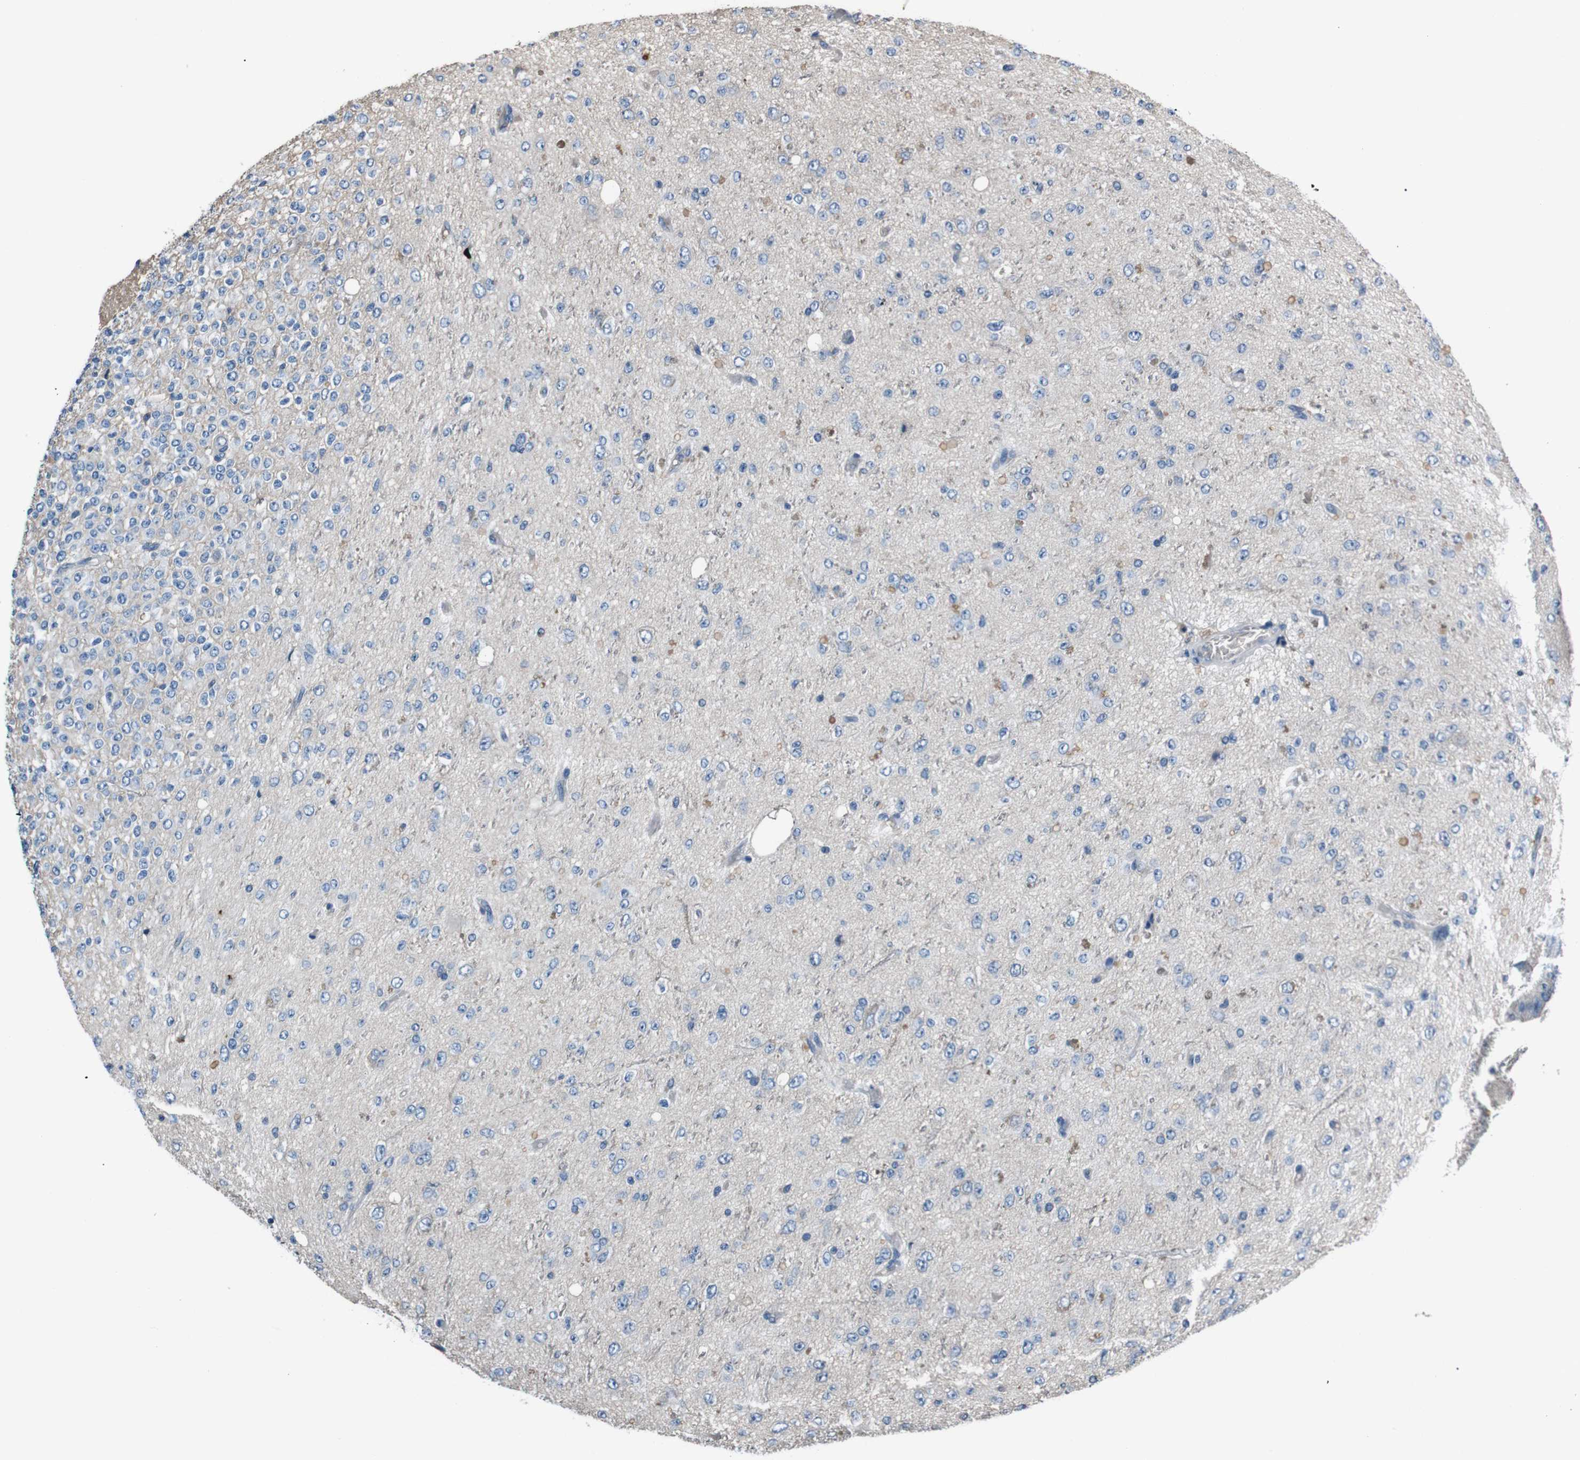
{"staining": {"intensity": "weak", "quantity": "<25%", "location": "cytoplasmic/membranous"}, "tissue": "glioma", "cell_type": "Tumor cells", "image_type": "cancer", "snomed": [{"axis": "morphology", "description": "Glioma, malignant, High grade"}, {"axis": "topography", "description": "pancreas cauda"}], "caption": "Protein analysis of glioma reveals no significant positivity in tumor cells.", "gene": "LEP", "patient": {"sex": "male", "age": 60}}